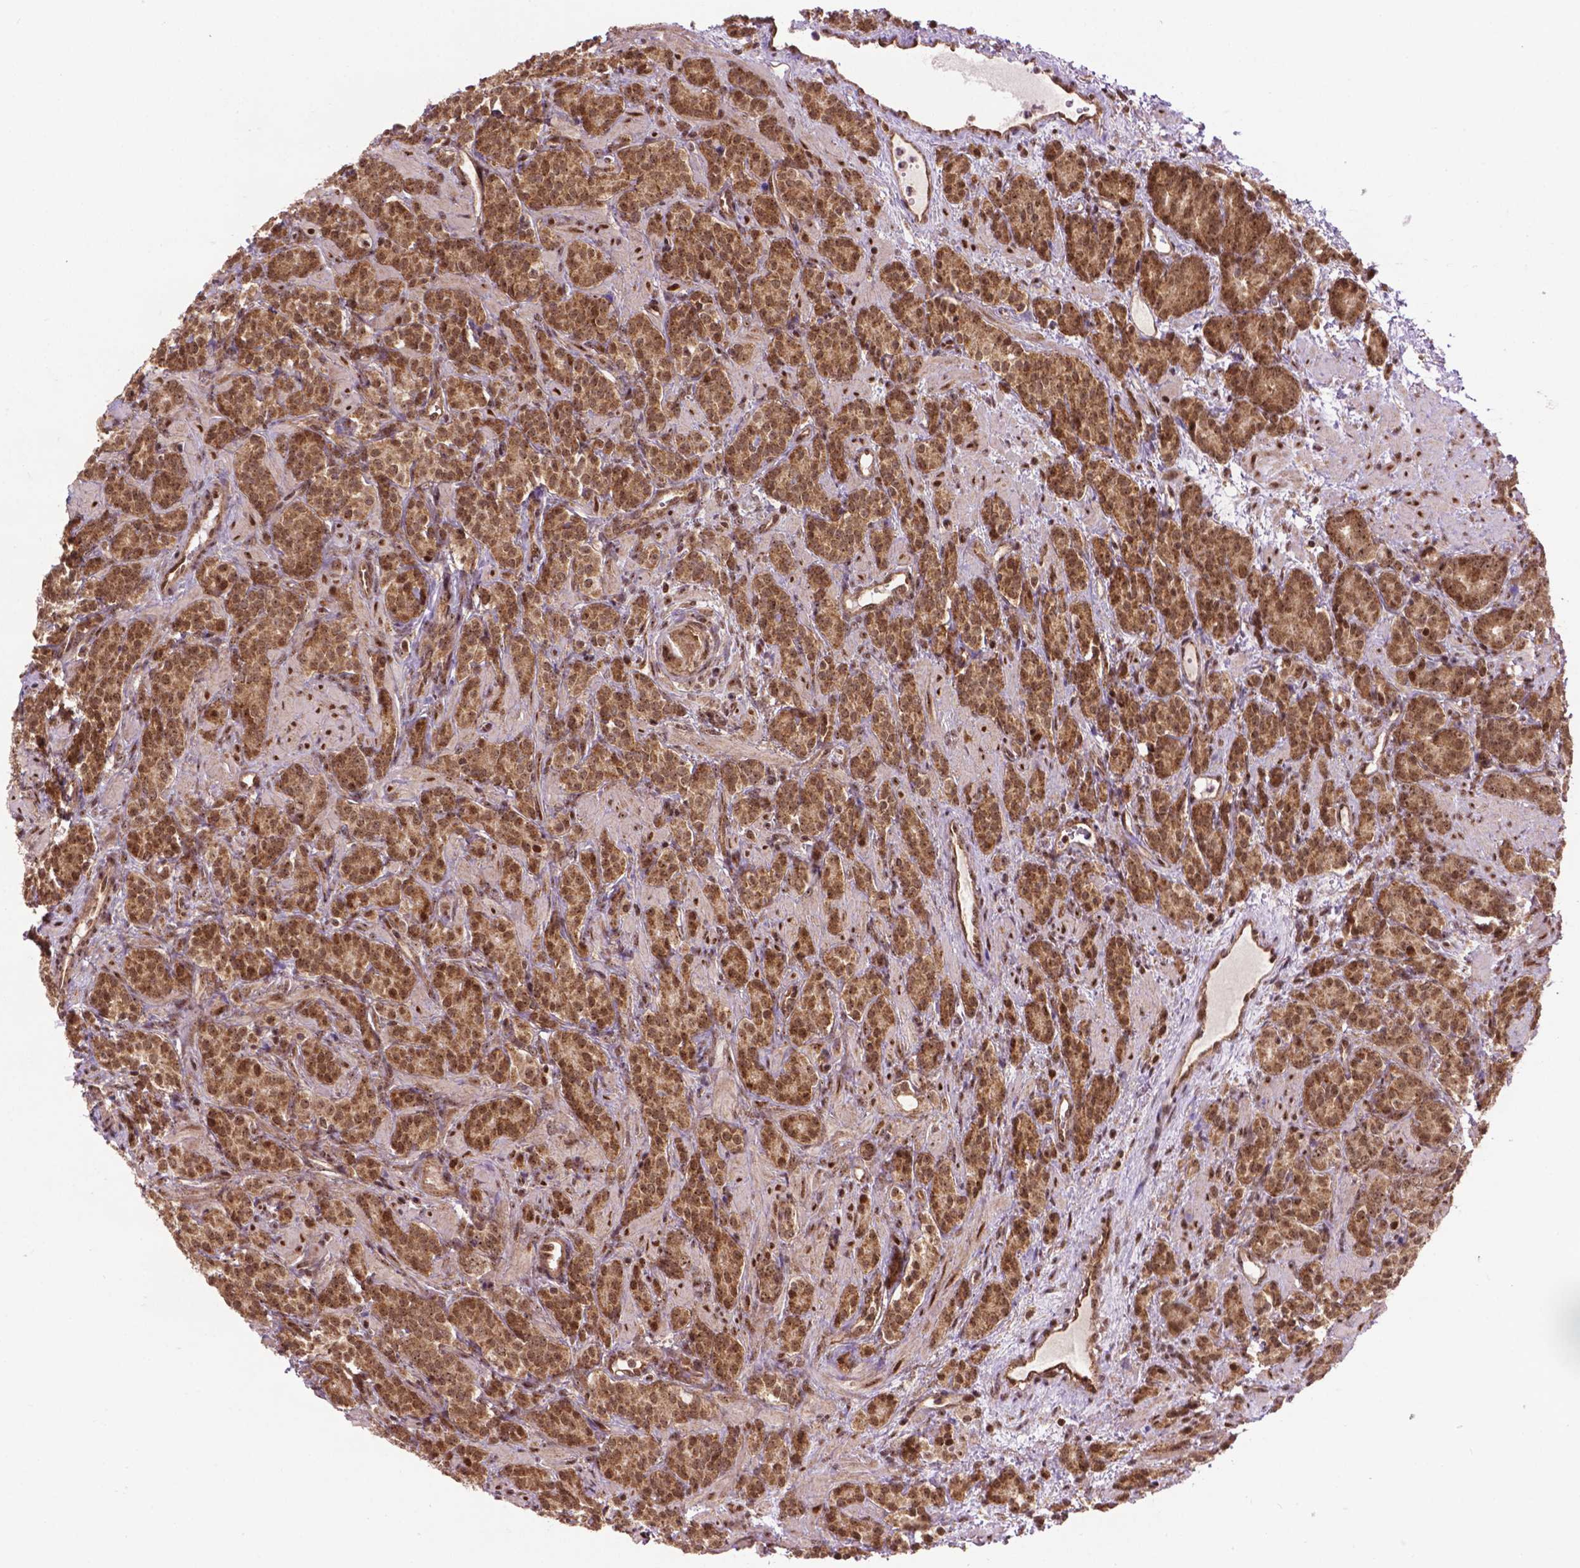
{"staining": {"intensity": "moderate", "quantity": ">75%", "location": "cytoplasmic/membranous,nuclear"}, "tissue": "prostate cancer", "cell_type": "Tumor cells", "image_type": "cancer", "snomed": [{"axis": "morphology", "description": "Adenocarcinoma, High grade"}, {"axis": "topography", "description": "Prostate"}], "caption": "Protein staining shows moderate cytoplasmic/membranous and nuclear staining in about >75% of tumor cells in prostate cancer (high-grade adenocarcinoma). Using DAB (3,3'-diaminobenzidine) (brown) and hematoxylin (blue) stains, captured at high magnification using brightfield microscopy.", "gene": "CSNK2A1", "patient": {"sex": "male", "age": 84}}